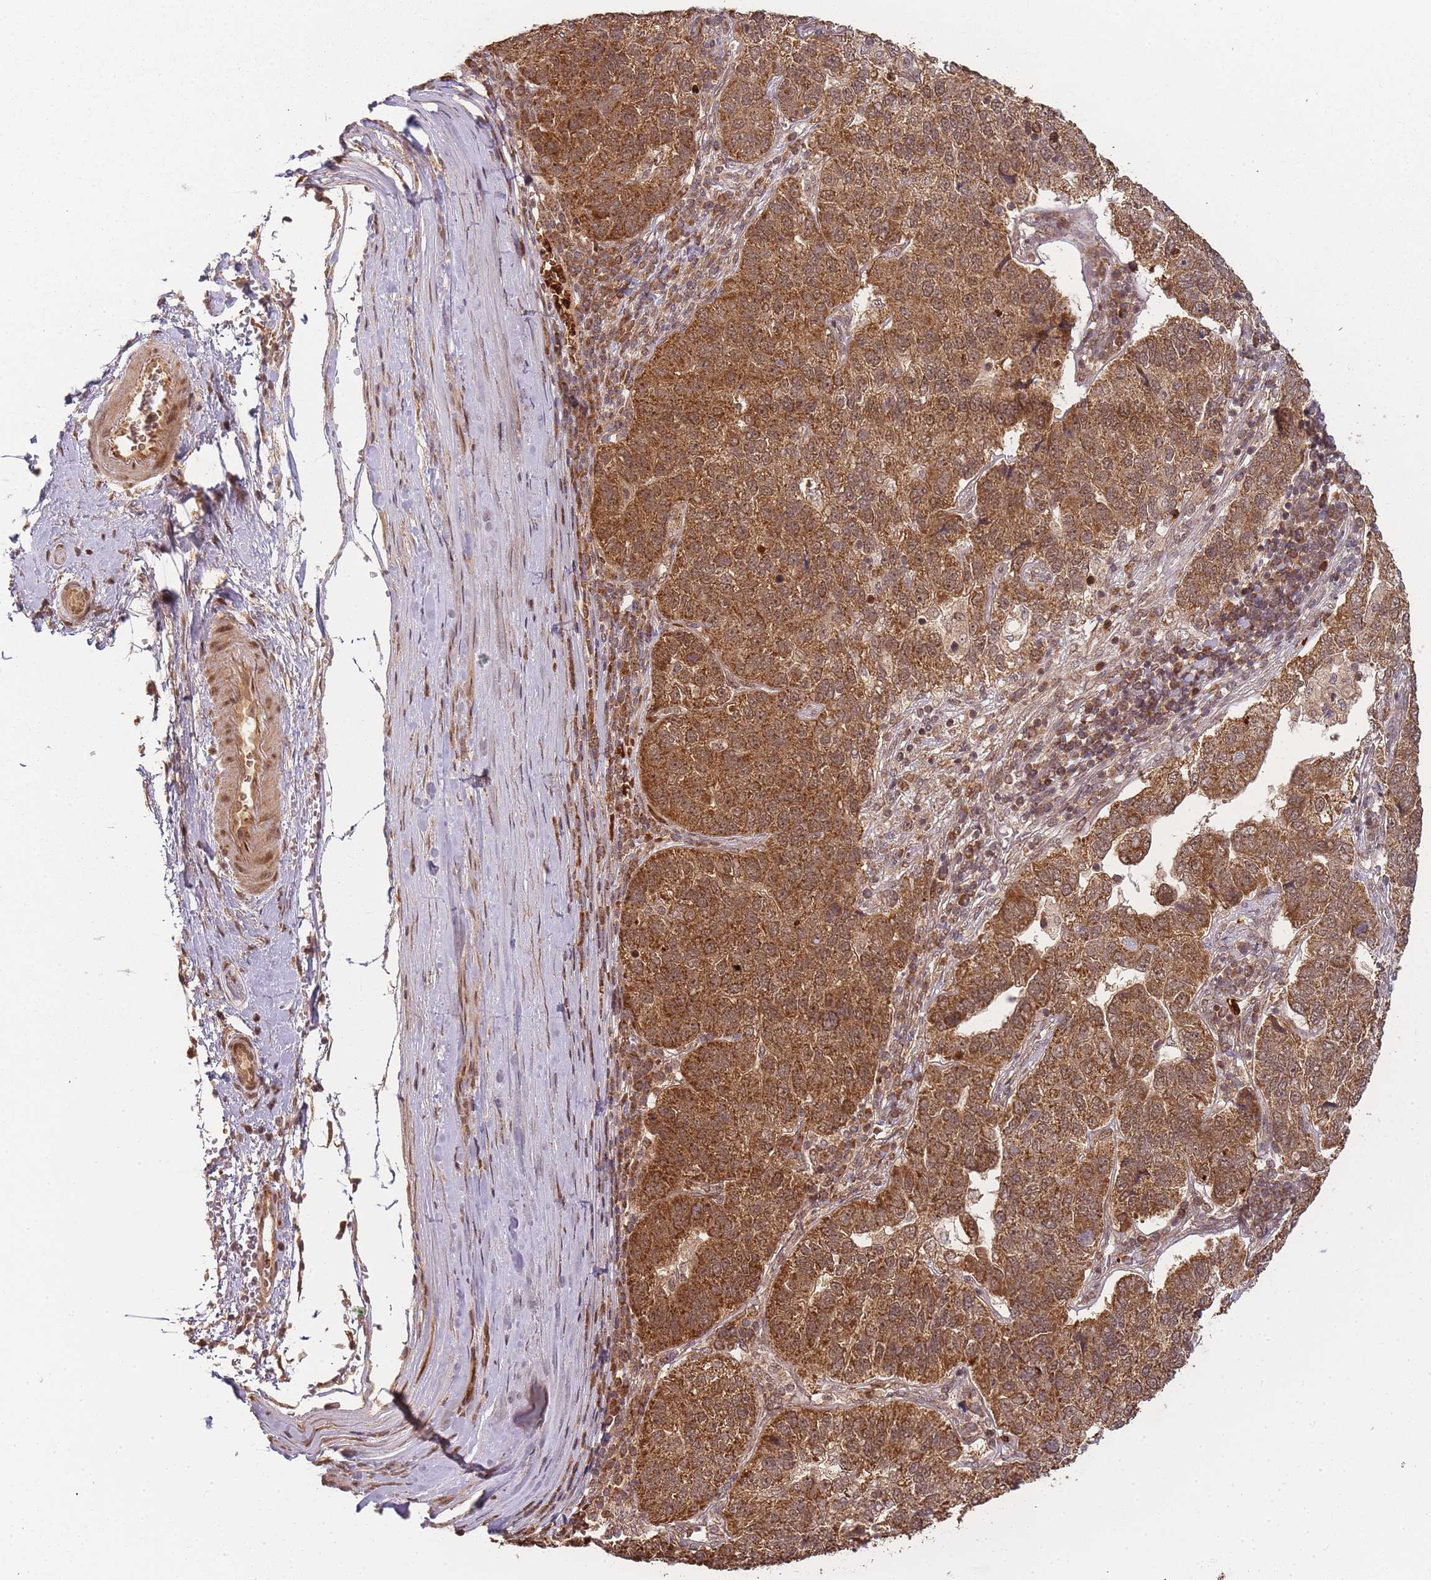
{"staining": {"intensity": "moderate", "quantity": ">75%", "location": "cytoplasmic/membranous"}, "tissue": "pancreatic cancer", "cell_type": "Tumor cells", "image_type": "cancer", "snomed": [{"axis": "morphology", "description": "Adenocarcinoma, NOS"}, {"axis": "topography", "description": "Pancreas"}], "caption": "A high-resolution photomicrograph shows immunohistochemistry staining of pancreatic cancer, which displays moderate cytoplasmic/membranous expression in approximately >75% of tumor cells.", "gene": "ZNF497", "patient": {"sex": "female", "age": 61}}